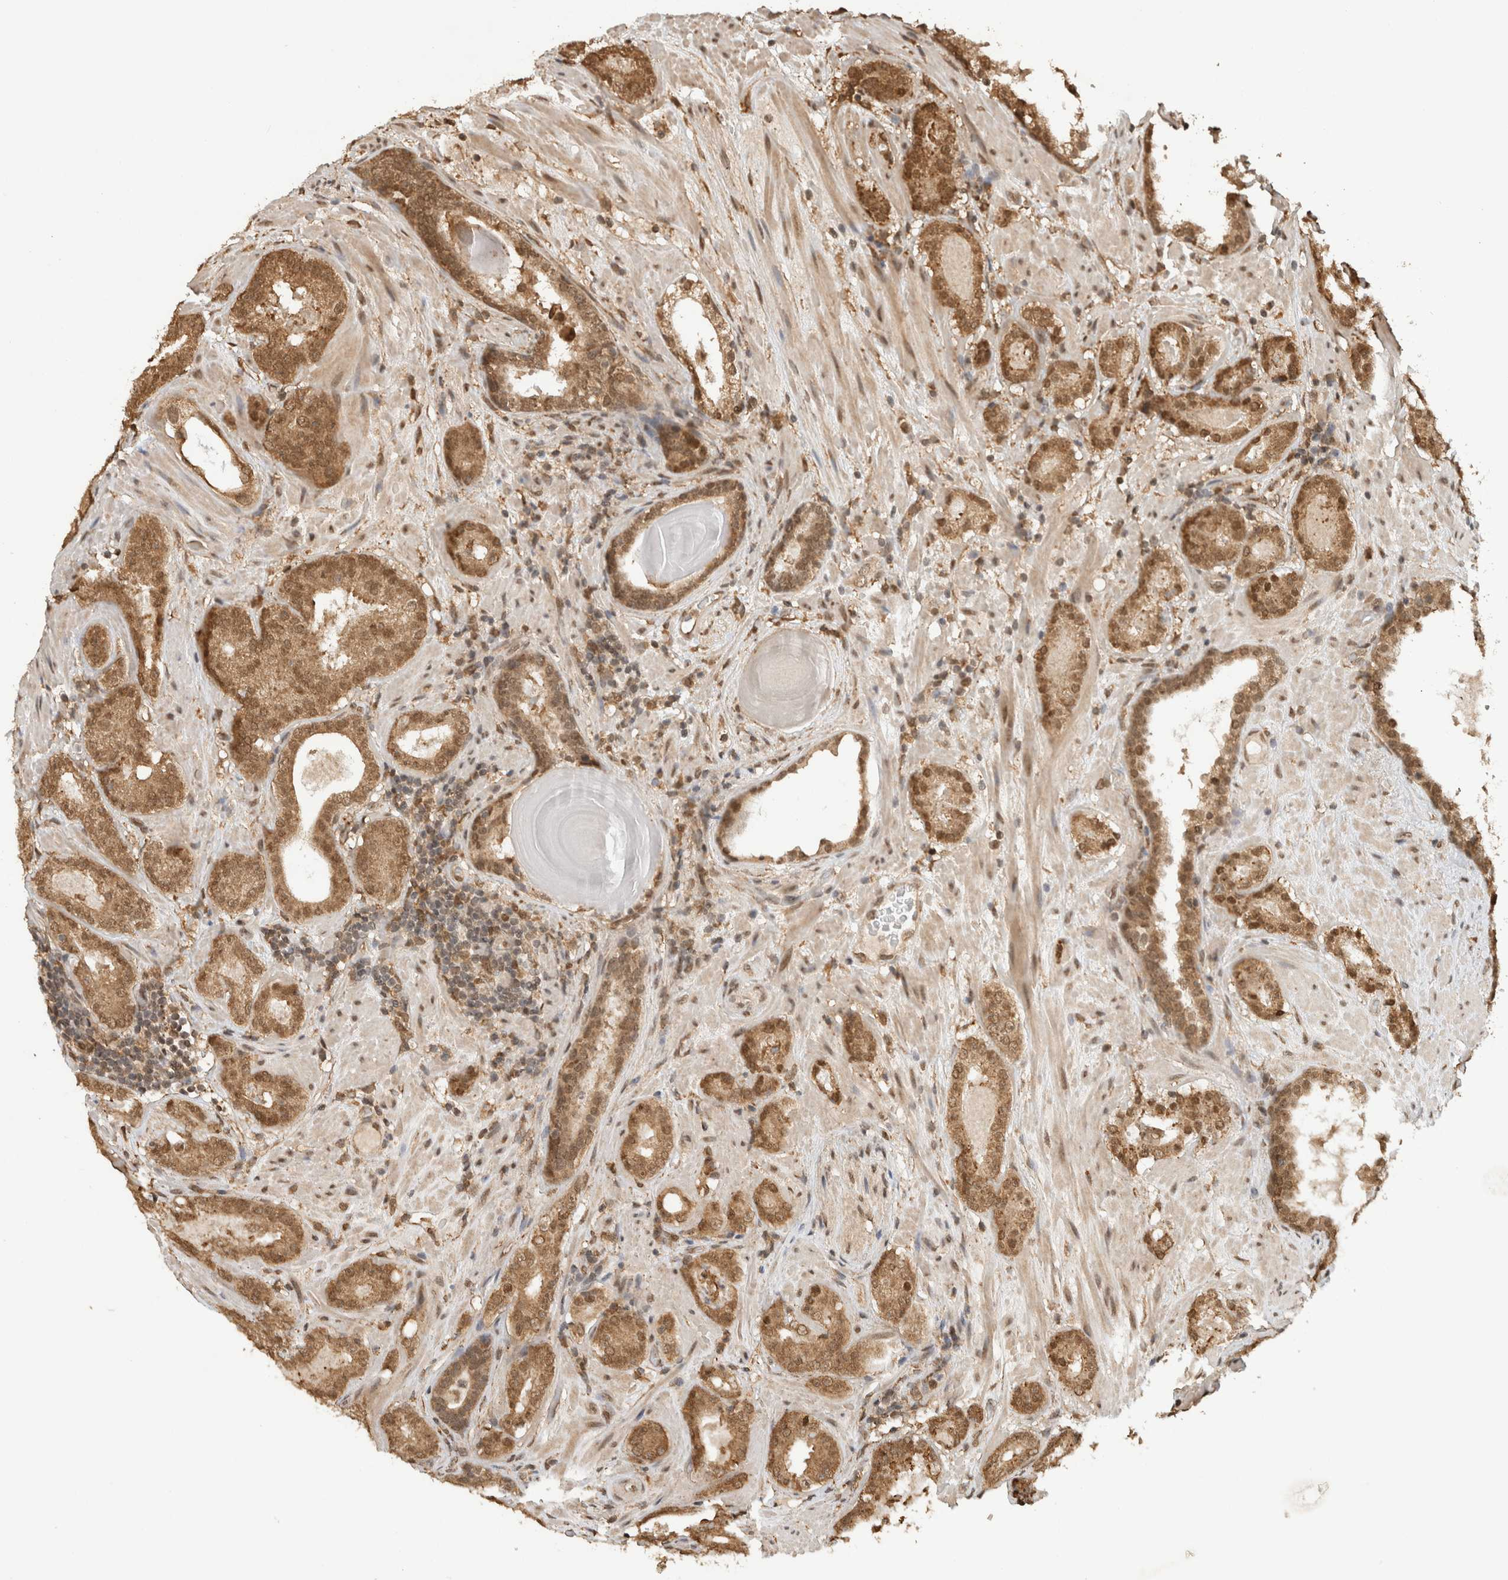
{"staining": {"intensity": "moderate", "quantity": ">75%", "location": "cytoplasmic/membranous,nuclear"}, "tissue": "prostate cancer", "cell_type": "Tumor cells", "image_type": "cancer", "snomed": [{"axis": "morphology", "description": "Adenocarcinoma, Low grade"}, {"axis": "topography", "description": "Prostate"}], "caption": "Moderate cytoplasmic/membranous and nuclear expression for a protein is present in about >75% of tumor cells of prostate cancer (adenocarcinoma (low-grade)) using immunohistochemistry (IHC).", "gene": "C1orf21", "patient": {"sex": "male", "age": 69}}